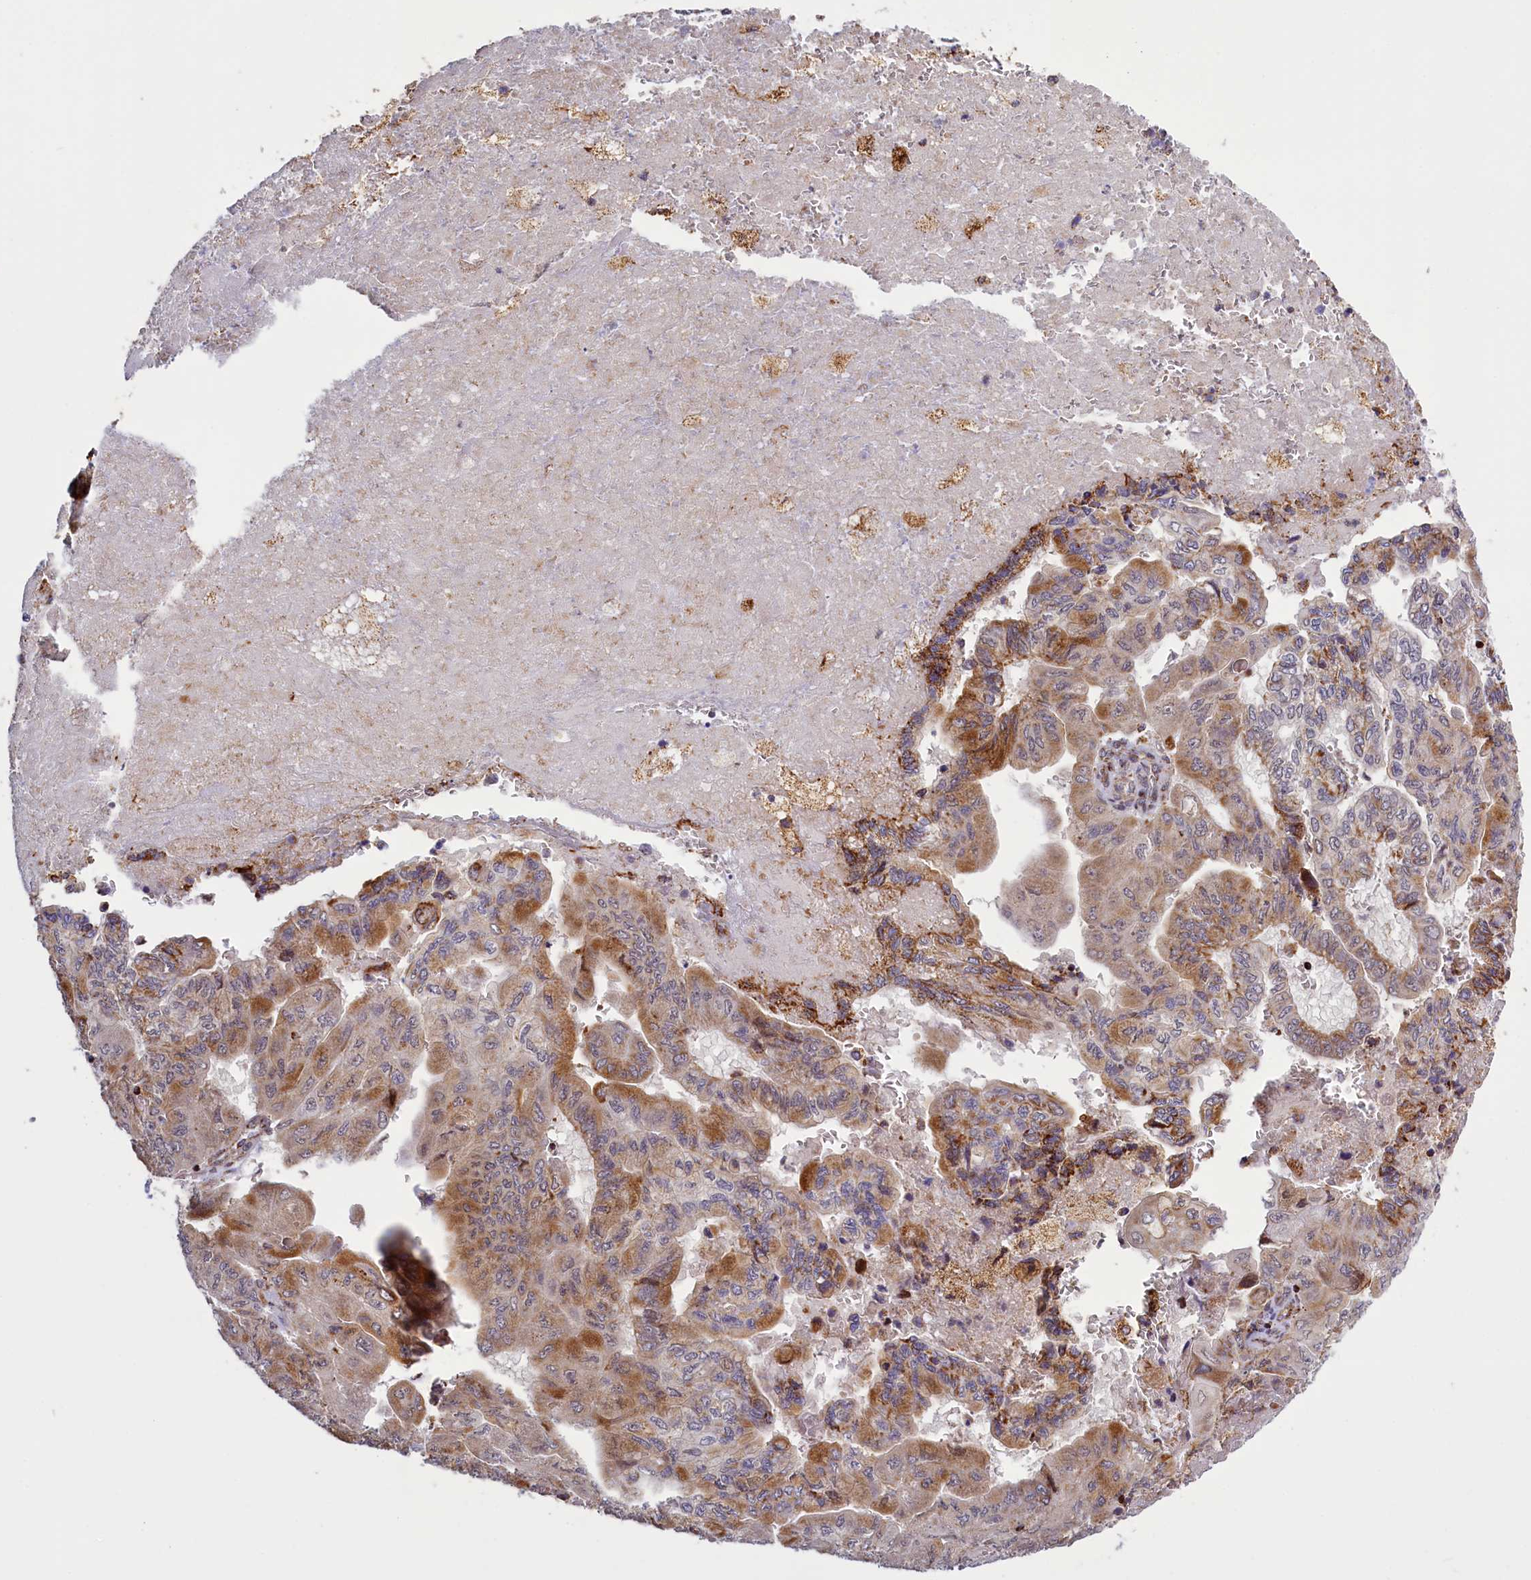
{"staining": {"intensity": "moderate", "quantity": ">75%", "location": "cytoplasmic/membranous"}, "tissue": "pancreatic cancer", "cell_type": "Tumor cells", "image_type": "cancer", "snomed": [{"axis": "morphology", "description": "Adenocarcinoma, NOS"}, {"axis": "topography", "description": "Pancreas"}], "caption": "This photomicrograph displays pancreatic adenocarcinoma stained with immunohistochemistry (IHC) to label a protein in brown. The cytoplasmic/membranous of tumor cells show moderate positivity for the protein. Nuclei are counter-stained blue.", "gene": "DYNC2H1", "patient": {"sex": "male", "age": 51}}